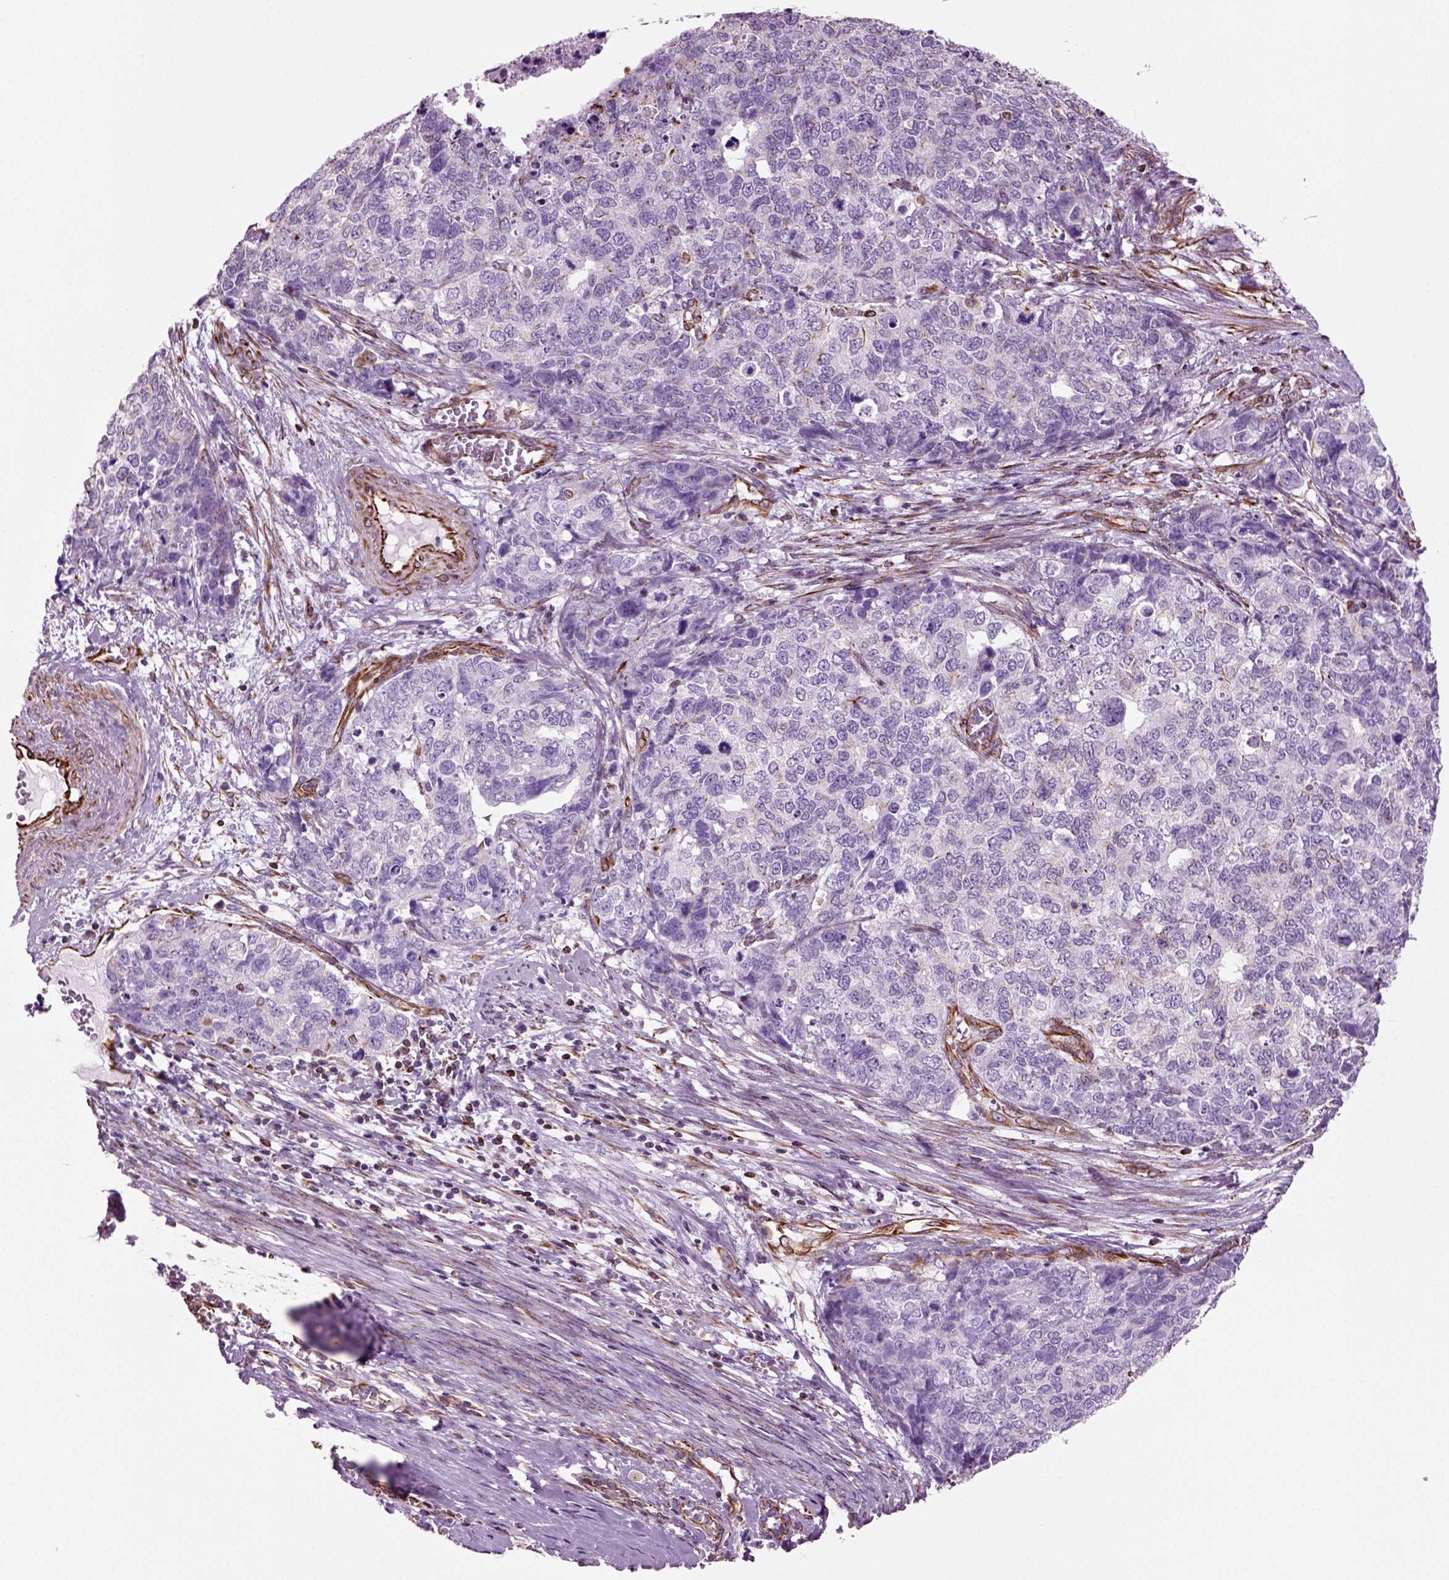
{"staining": {"intensity": "negative", "quantity": "none", "location": "none"}, "tissue": "cervical cancer", "cell_type": "Tumor cells", "image_type": "cancer", "snomed": [{"axis": "morphology", "description": "Squamous cell carcinoma, NOS"}, {"axis": "topography", "description": "Cervix"}], "caption": "An immunohistochemistry (IHC) image of cervical squamous cell carcinoma is shown. There is no staining in tumor cells of cervical squamous cell carcinoma.", "gene": "ACER3", "patient": {"sex": "female", "age": 63}}